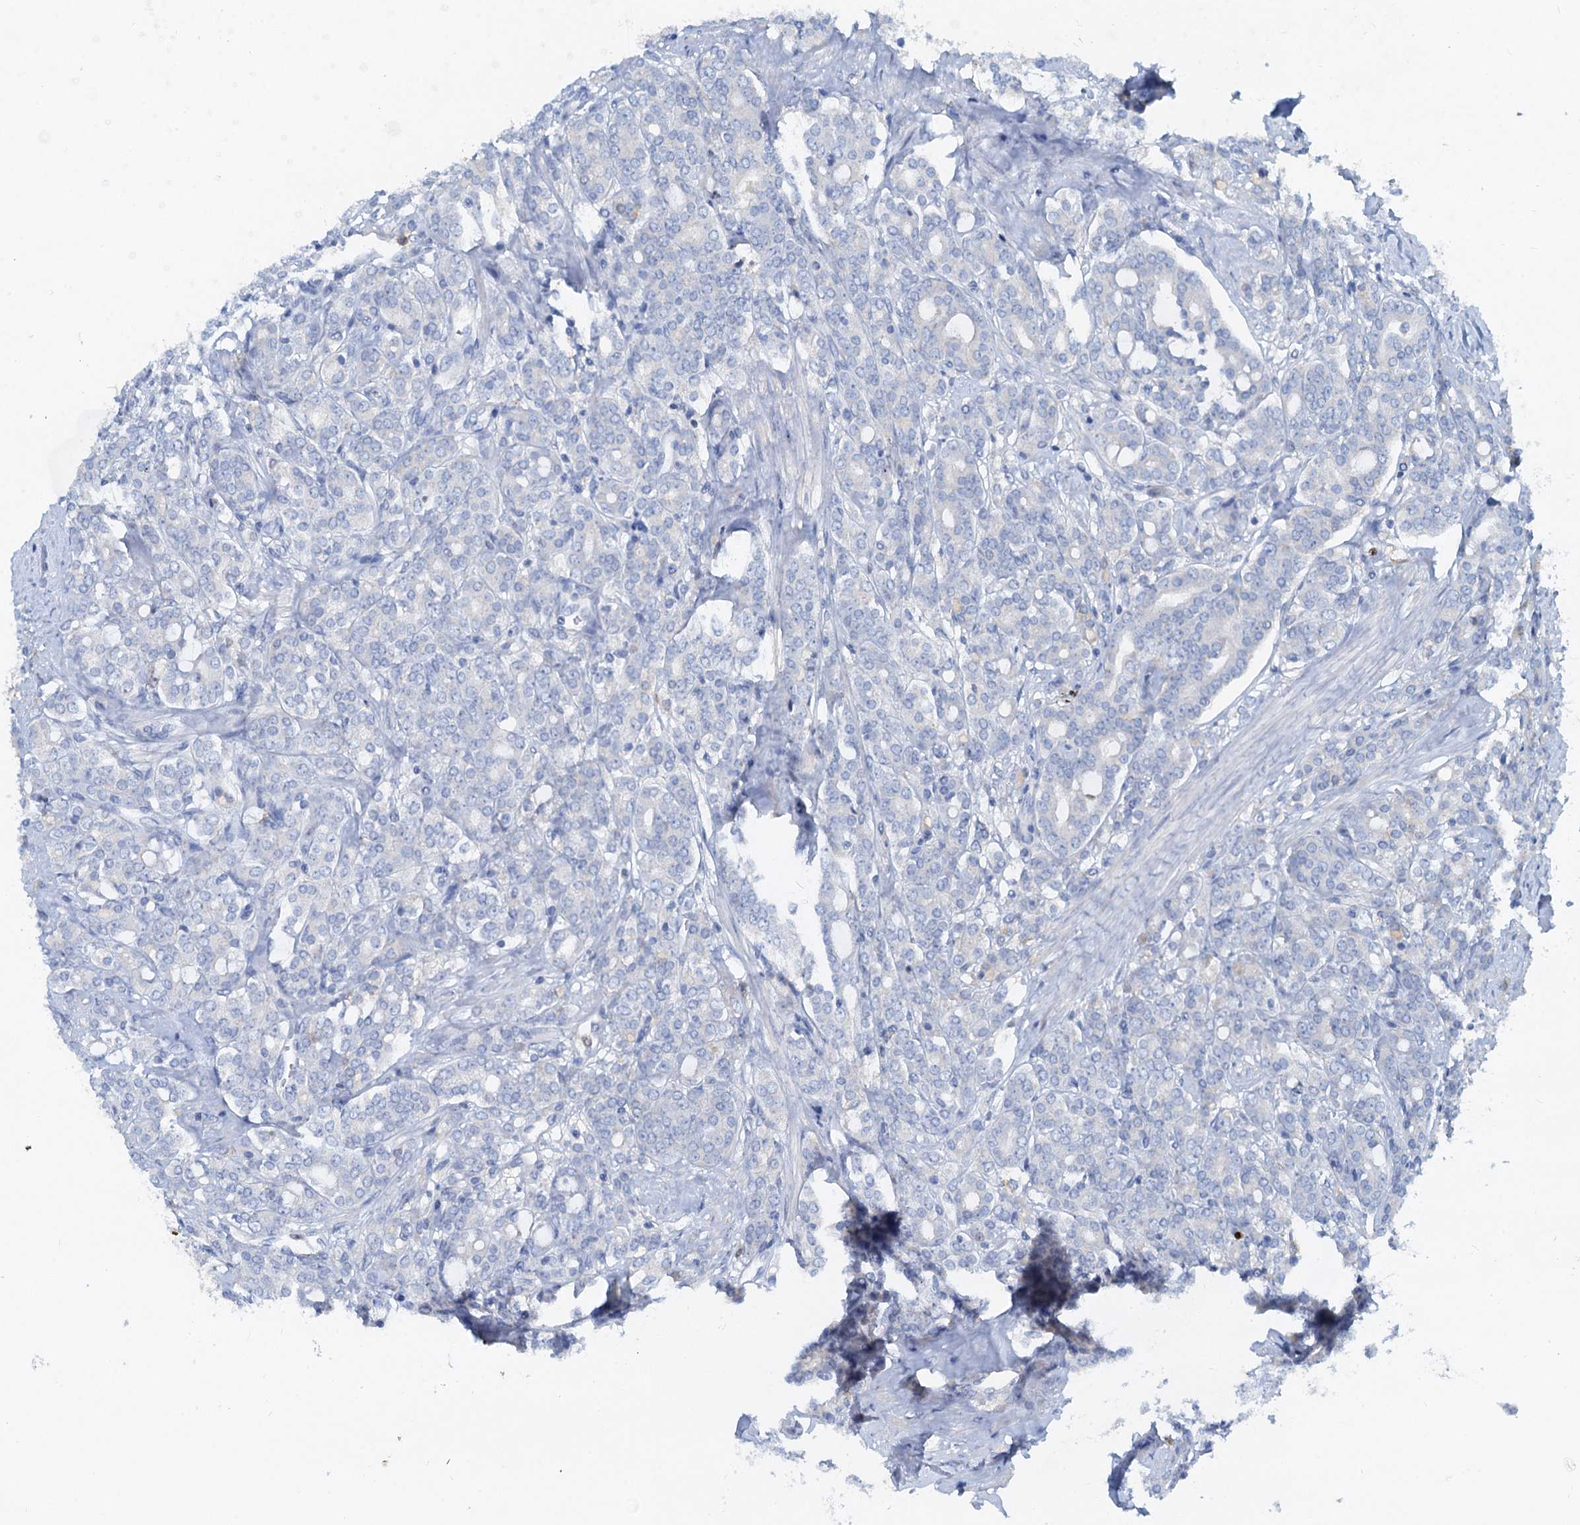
{"staining": {"intensity": "negative", "quantity": "none", "location": "none"}, "tissue": "prostate cancer", "cell_type": "Tumor cells", "image_type": "cancer", "snomed": [{"axis": "morphology", "description": "Adenocarcinoma, High grade"}, {"axis": "topography", "description": "Prostate"}], "caption": "This is an immunohistochemistry image of prostate cancer. There is no staining in tumor cells.", "gene": "OTOA", "patient": {"sex": "male", "age": 62}}